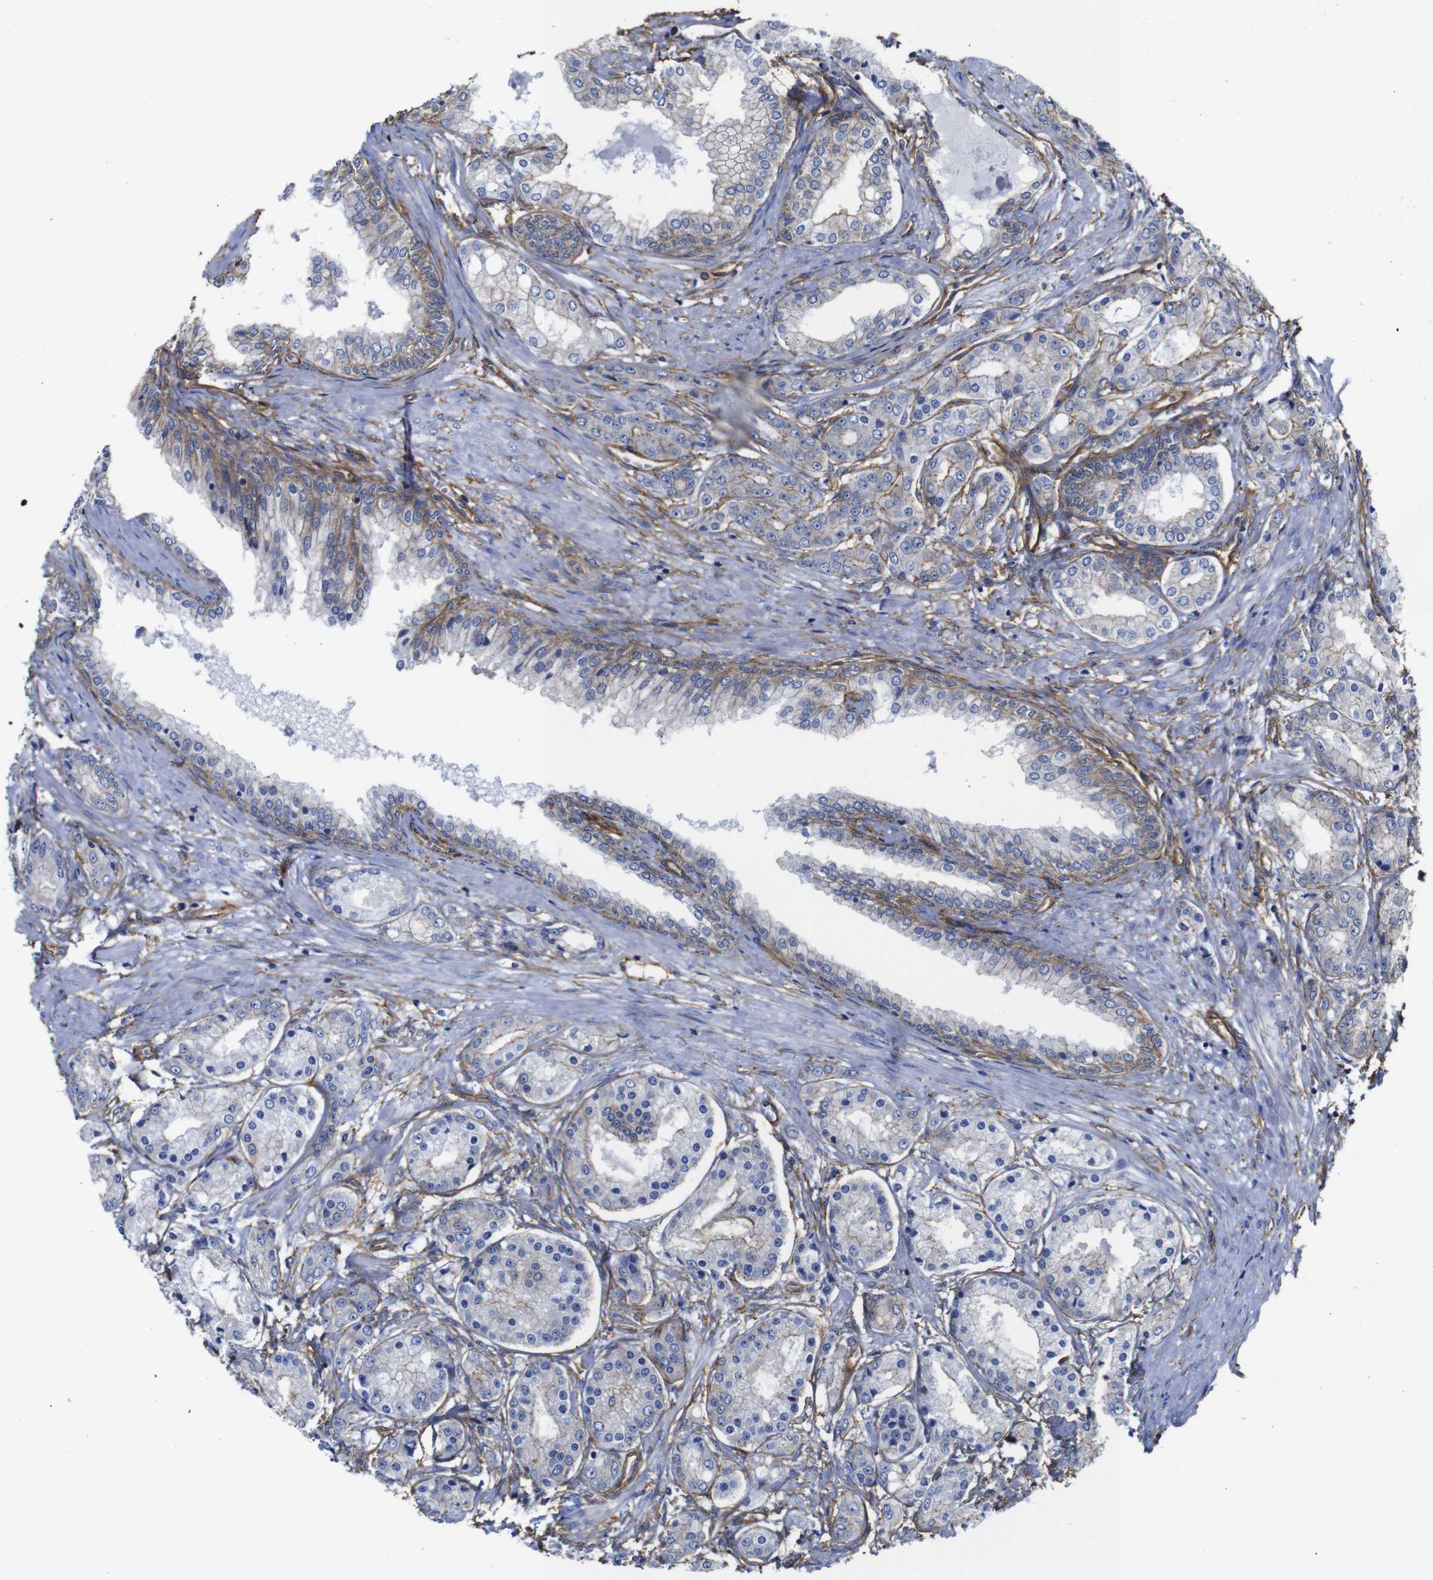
{"staining": {"intensity": "negative", "quantity": "none", "location": "none"}, "tissue": "prostate cancer", "cell_type": "Tumor cells", "image_type": "cancer", "snomed": [{"axis": "morphology", "description": "Adenocarcinoma, High grade"}, {"axis": "topography", "description": "Prostate"}], "caption": "Tumor cells are negative for brown protein staining in prostate adenocarcinoma (high-grade).", "gene": "SPTBN1", "patient": {"sex": "male", "age": 59}}